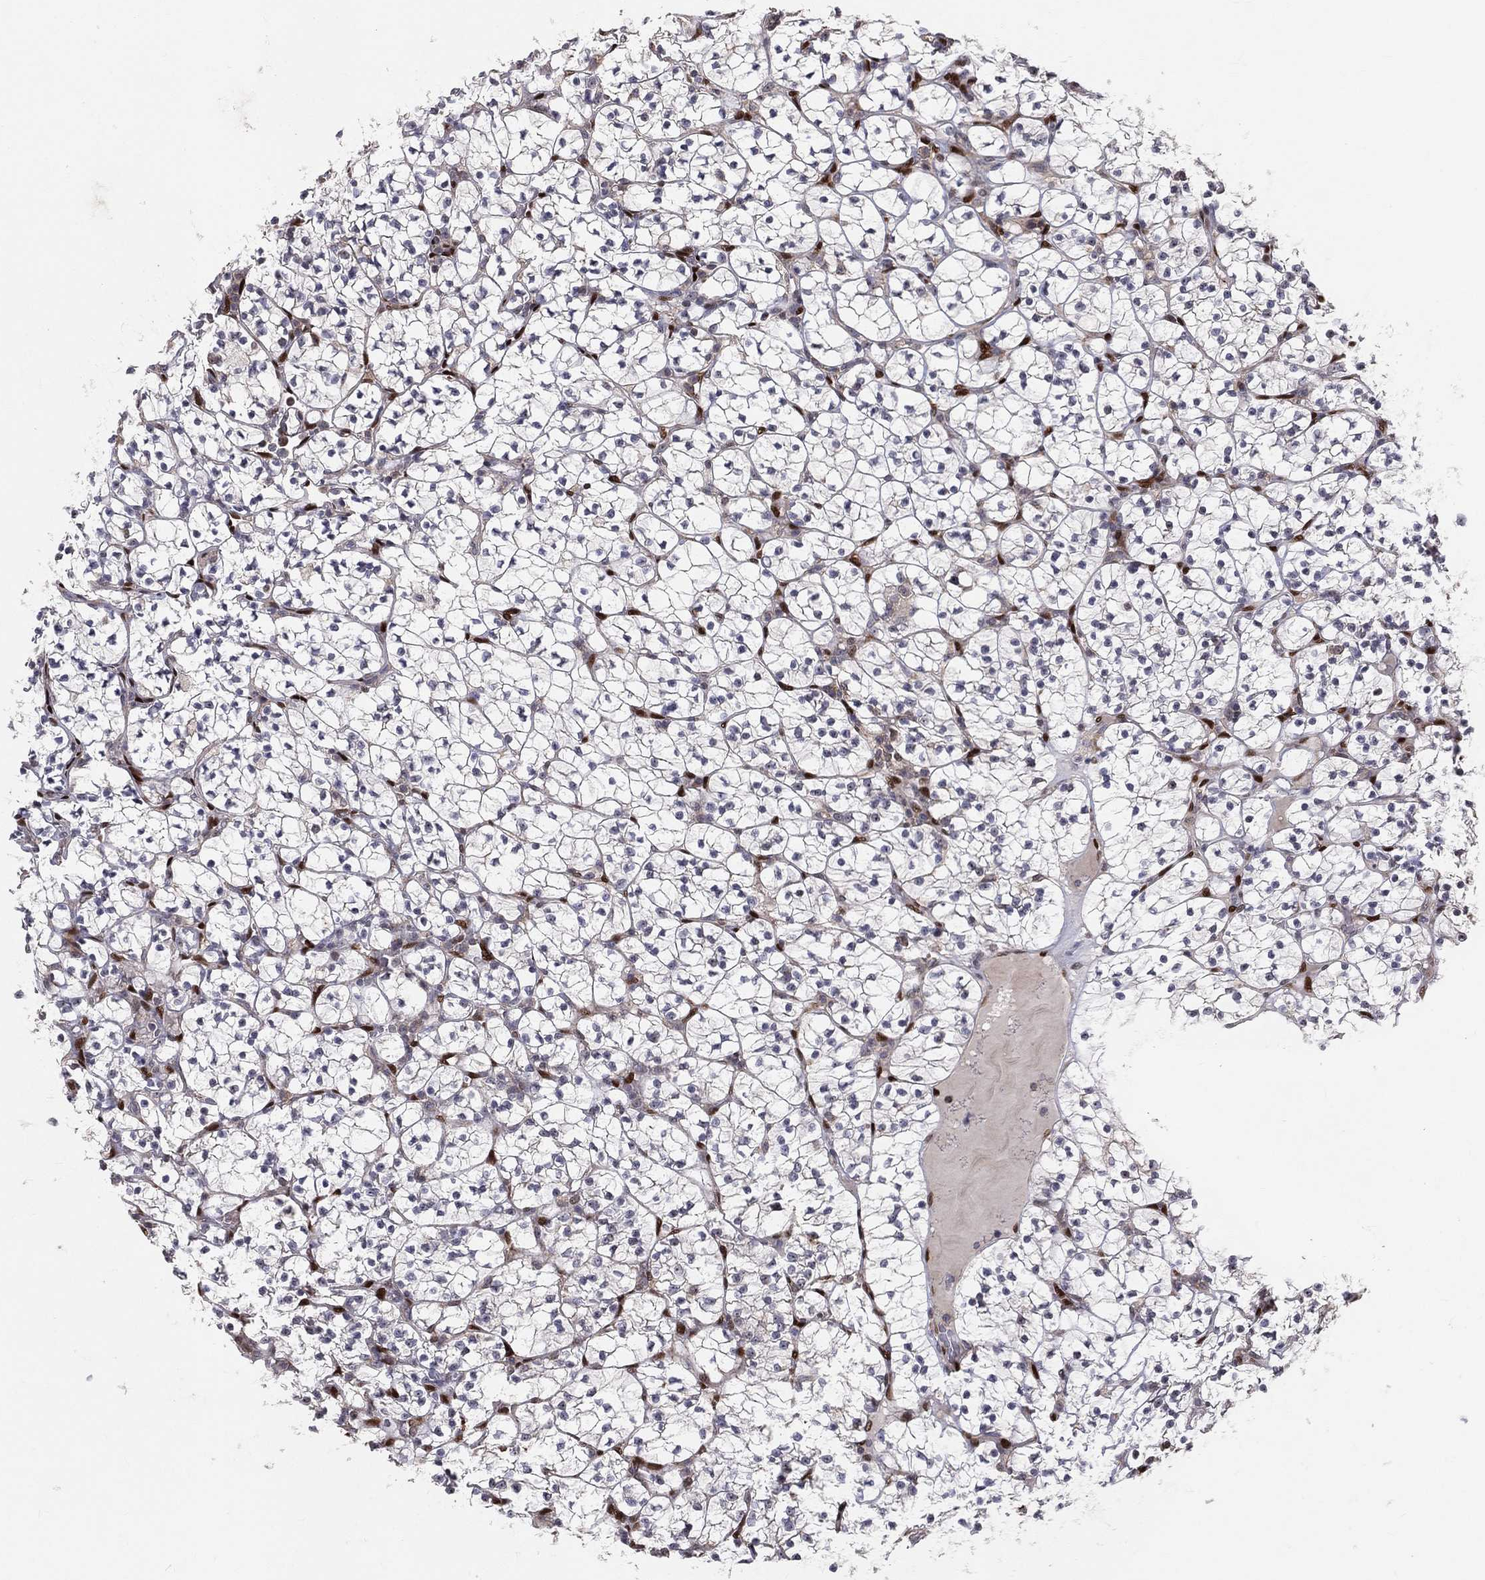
{"staining": {"intensity": "negative", "quantity": "none", "location": "none"}, "tissue": "renal cancer", "cell_type": "Tumor cells", "image_type": "cancer", "snomed": [{"axis": "morphology", "description": "Adenocarcinoma, NOS"}, {"axis": "topography", "description": "Kidney"}], "caption": "The micrograph demonstrates no significant positivity in tumor cells of adenocarcinoma (renal).", "gene": "ZEB1", "patient": {"sex": "female", "age": 89}}